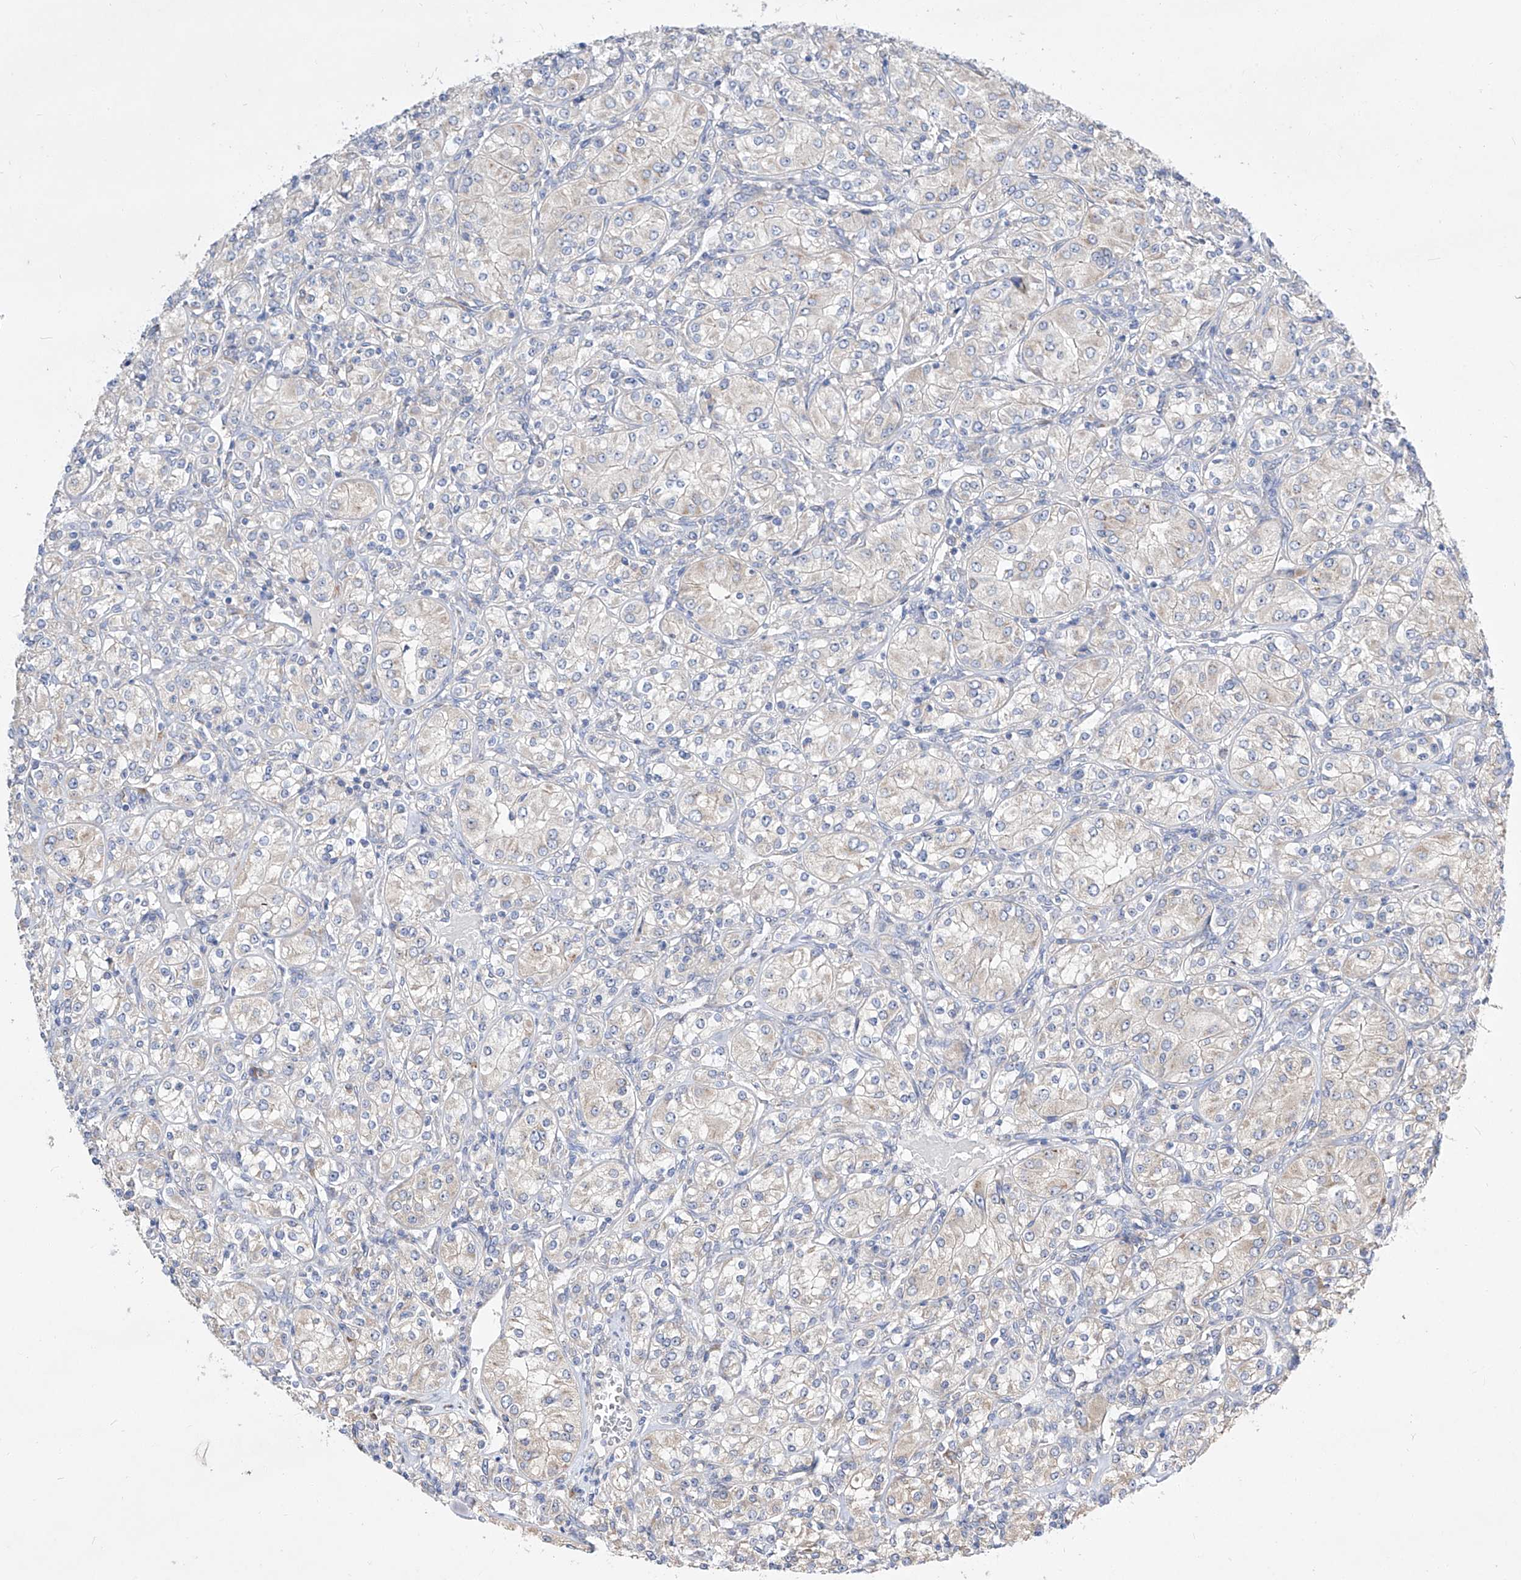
{"staining": {"intensity": "negative", "quantity": "none", "location": "none"}, "tissue": "renal cancer", "cell_type": "Tumor cells", "image_type": "cancer", "snomed": [{"axis": "morphology", "description": "Adenocarcinoma, NOS"}, {"axis": "topography", "description": "Kidney"}], "caption": "The IHC photomicrograph has no significant expression in tumor cells of renal cancer tissue.", "gene": "UFL1", "patient": {"sex": "male", "age": 77}}